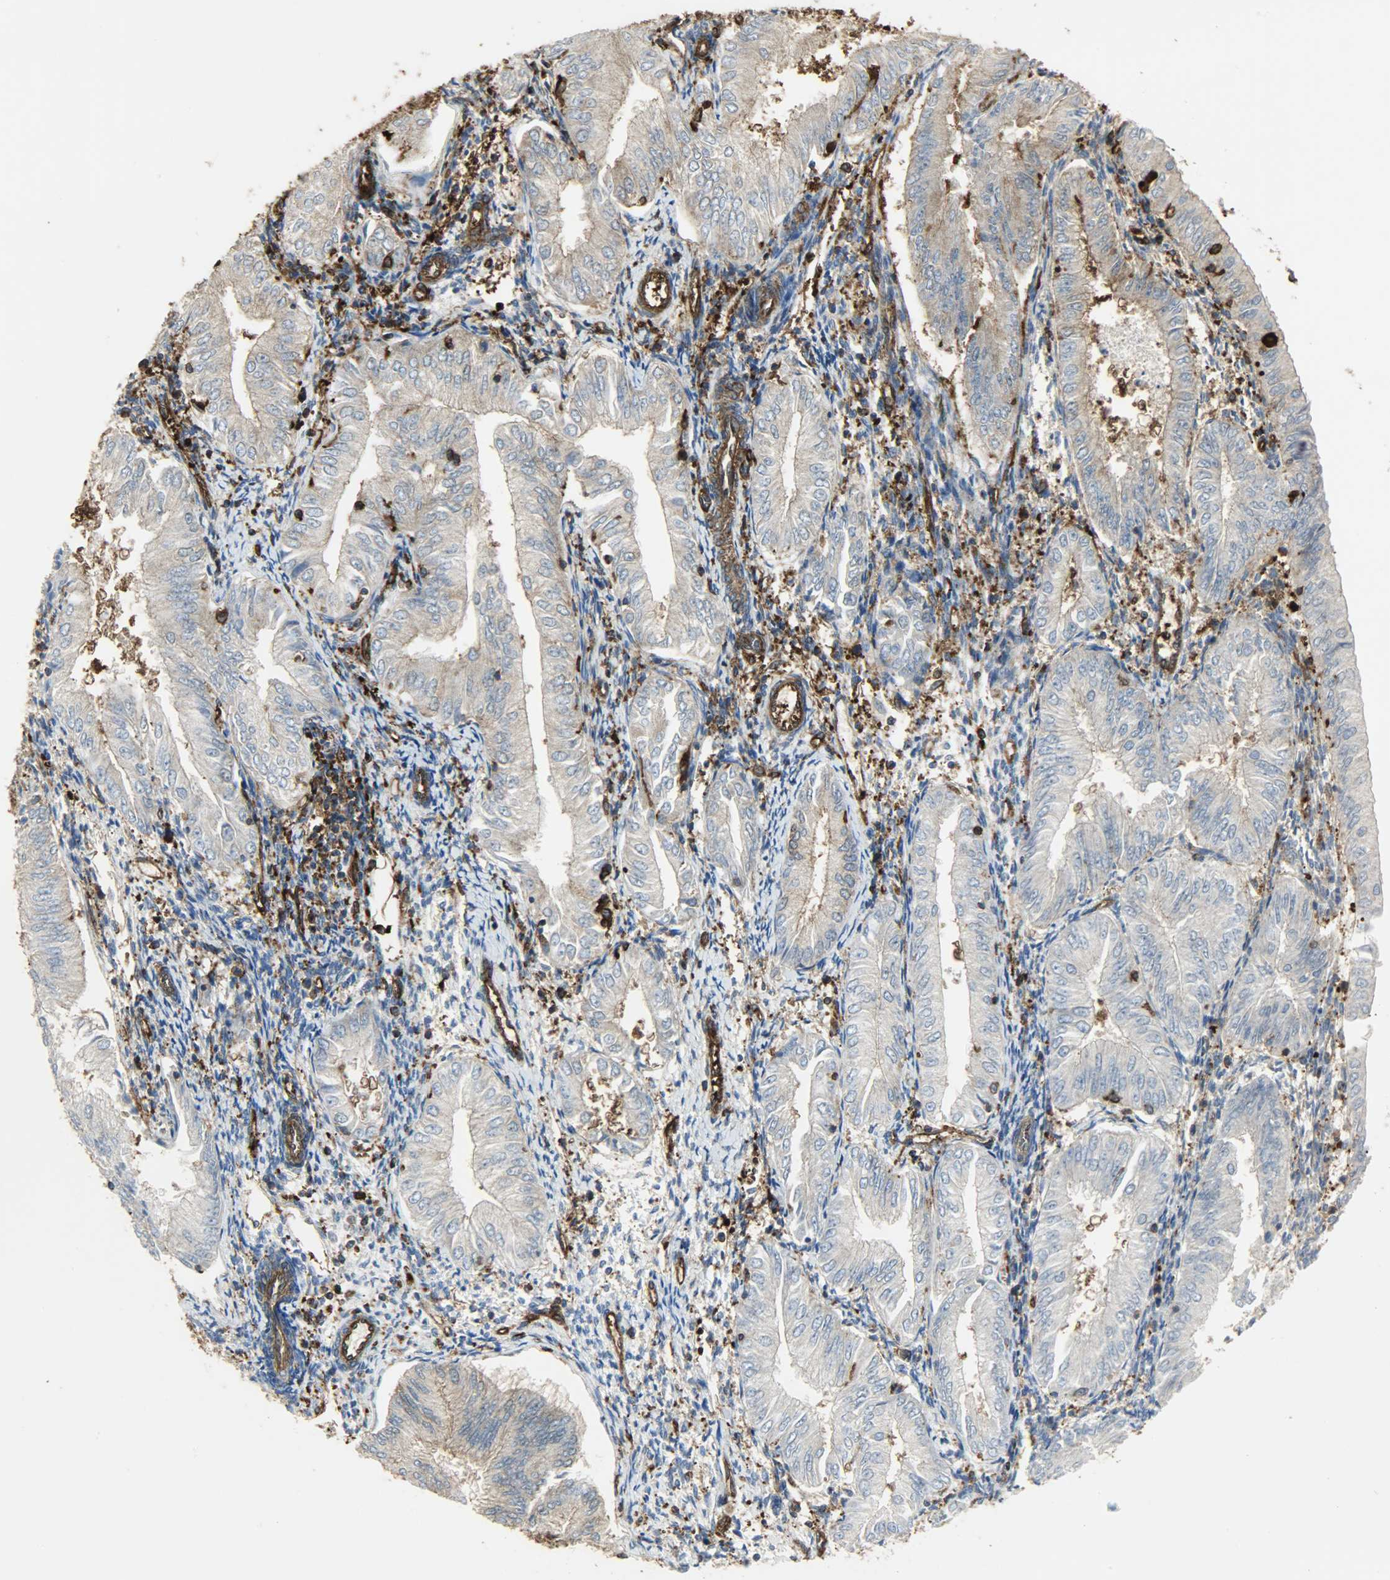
{"staining": {"intensity": "strong", "quantity": ">75%", "location": "cytoplasmic/membranous"}, "tissue": "endometrial cancer", "cell_type": "Tumor cells", "image_type": "cancer", "snomed": [{"axis": "morphology", "description": "Adenocarcinoma, NOS"}, {"axis": "topography", "description": "Endometrium"}], "caption": "DAB immunohistochemical staining of human endometrial cancer displays strong cytoplasmic/membranous protein positivity in approximately >75% of tumor cells. (DAB IHC, brown staining for protein, blue staining for nuclei).", "gene": "VASP", "patient": {"sex": "female", "age": 53}}